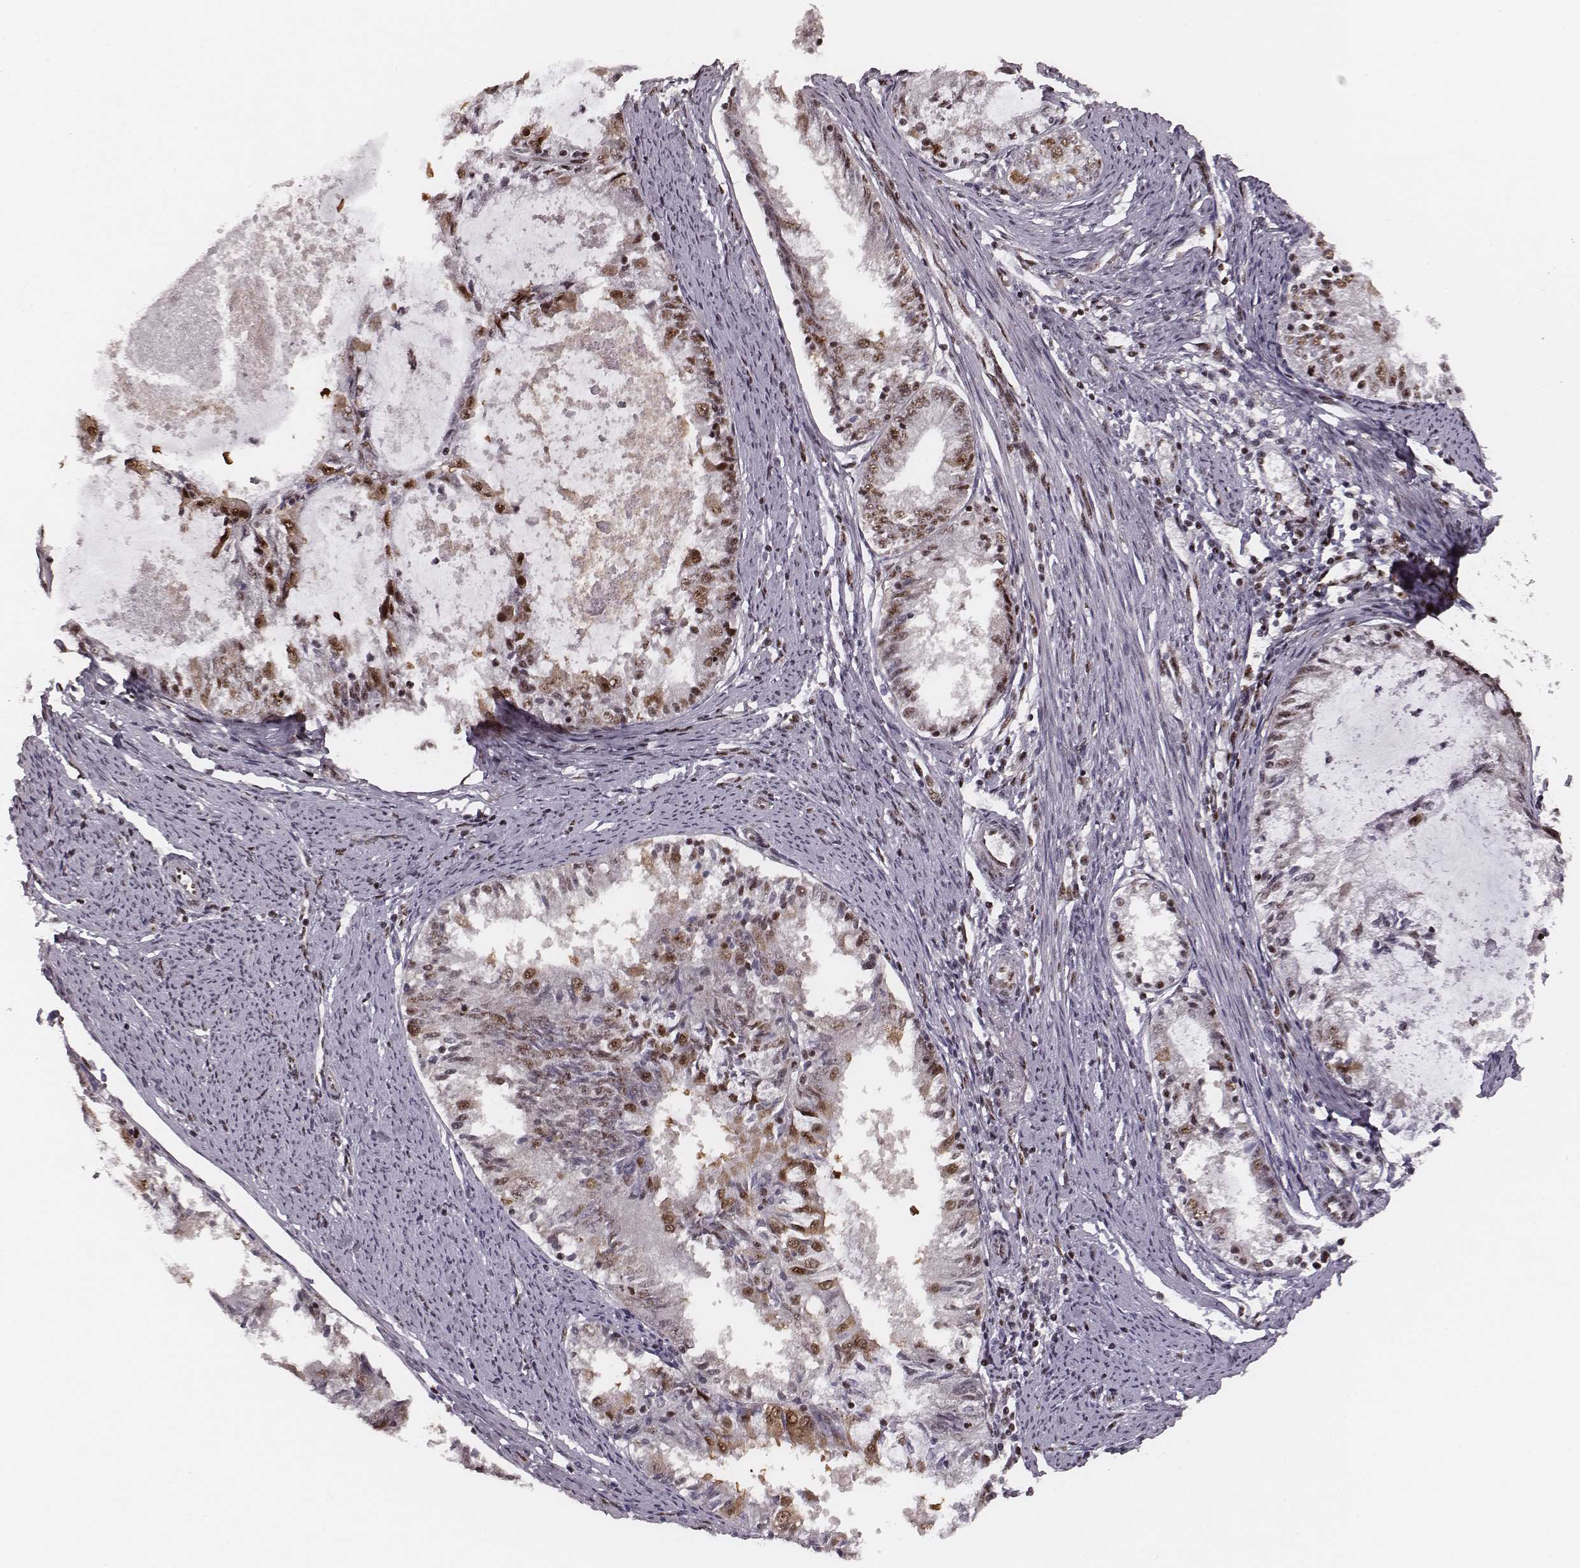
{"staining": {"intensity": "moderate", "quantity": ">75%", "location": "nuclear"}, "tissue": "endometrial cancer", "cell_type": "Tumor cells", "image_type": "cancer", "snomed": [{"axis": "morphology", "description": "Adenocarcinoma, NOS"}, {"axis": "topography", "description": "Endometrium"}], "caption": "Immunohistochemistry (IHC) of human adenocarcinoma (endometrial) shows medium levels of moderate nuclear expression in approximately >75% of tumor cells.", "gene": "LUC7L", "patient": {"sex": "female", "age": 57}}